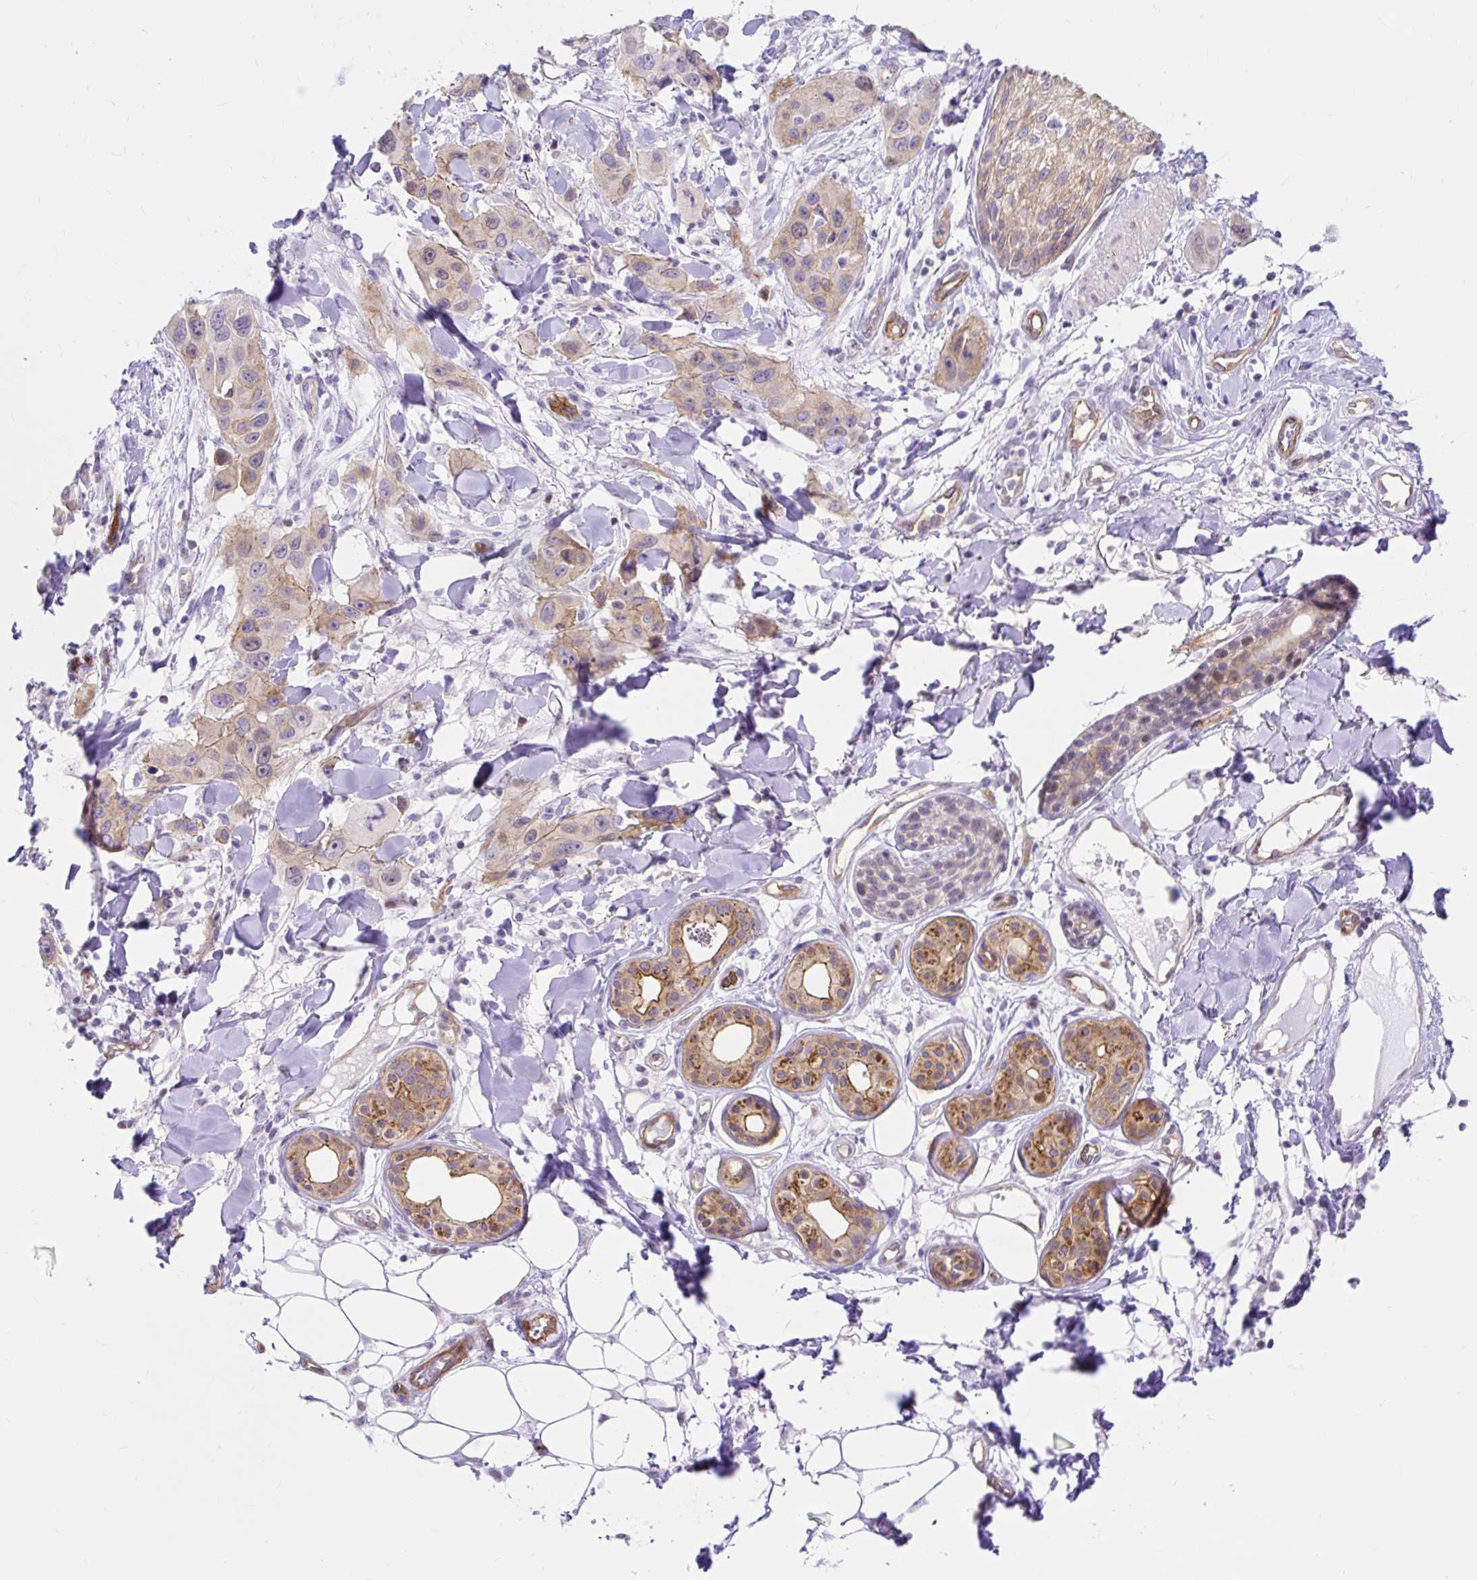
{"staining": {"intensity": "weak", "quantity": "<25%", "location": "cytoplasmic/membranous"}, "tissue": "skin cancer", "cell_type": "Tumor cells", "image_type": "cancer", "snomed": [{"axis": "morphology", "description": "Squamous cell carcinoma, NOS"}, {"axis": "topography", "description": "Skin"}], "caption": "Immunohistochemical staining of human skin cancer reveals no significant expression in tumor cells. Brightfield microscopy of immunohistochemistry stained with DAB (3,3'-diaminobenzidine) (brown) and hematoxylin (blue), captured at high magnification.", "gene": "HIP1R", "patient": {"sex": "male", "age": 63}}